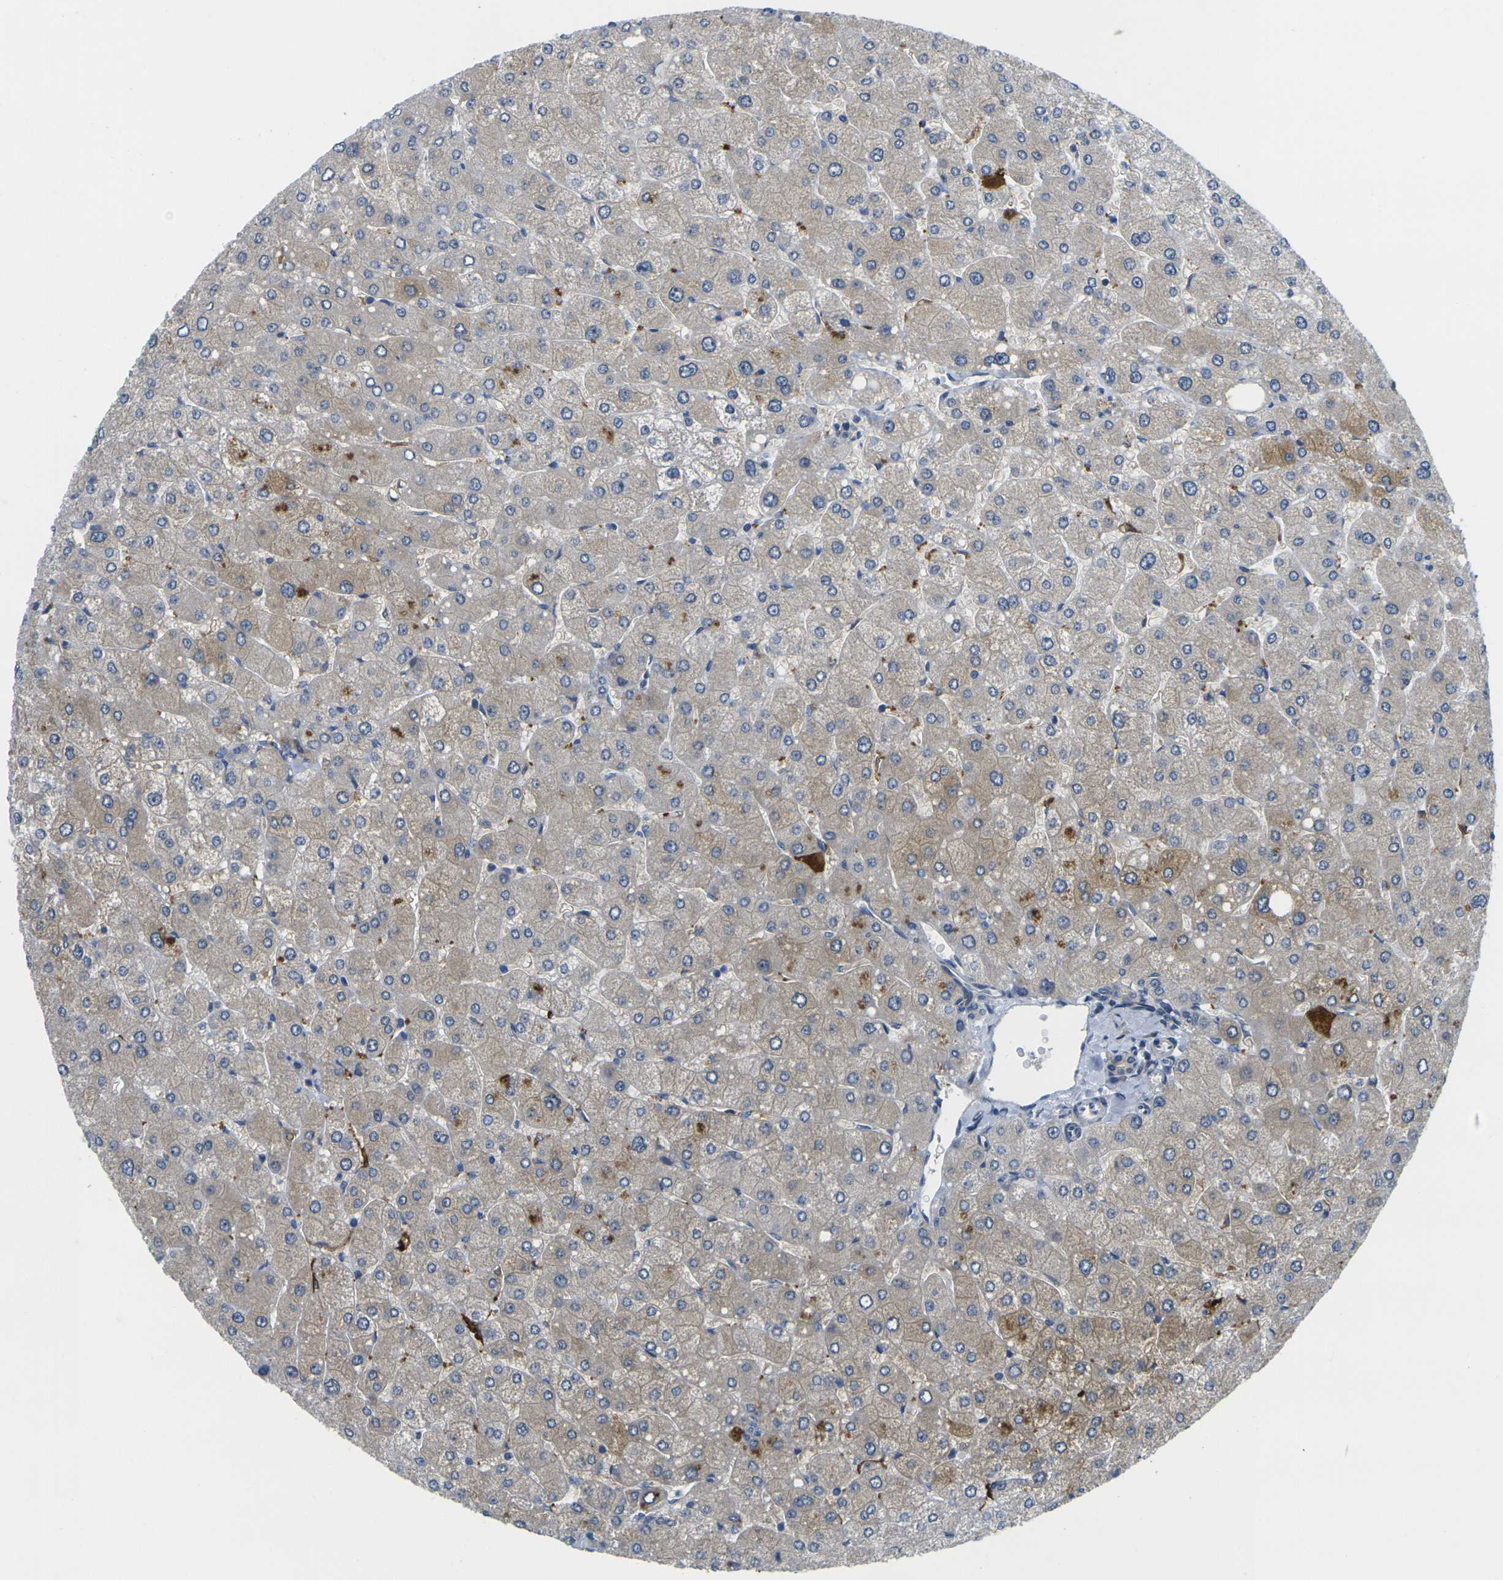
{"staining": {"intensity": "negative", "quantity": "none", "location": "none"}, "tissue": "liver", "cell_type": "Cholangiocytes", "image_type": "normal", "snomed": [{"axis": "morphology", "description": "Normal tissue, NOS"}, {"axis": "topography", "description": "Liver"}], "caption": "A high-resolution image shows immunohistochemistry staining of normal liver, which exhibits no significant positivity in cholangiocytes. (Immunohistochemistry (ihc), brightfield microscopy, high magnification).", "gene": "ROBO2", "patient": {"sex": "male", "age": 55}}